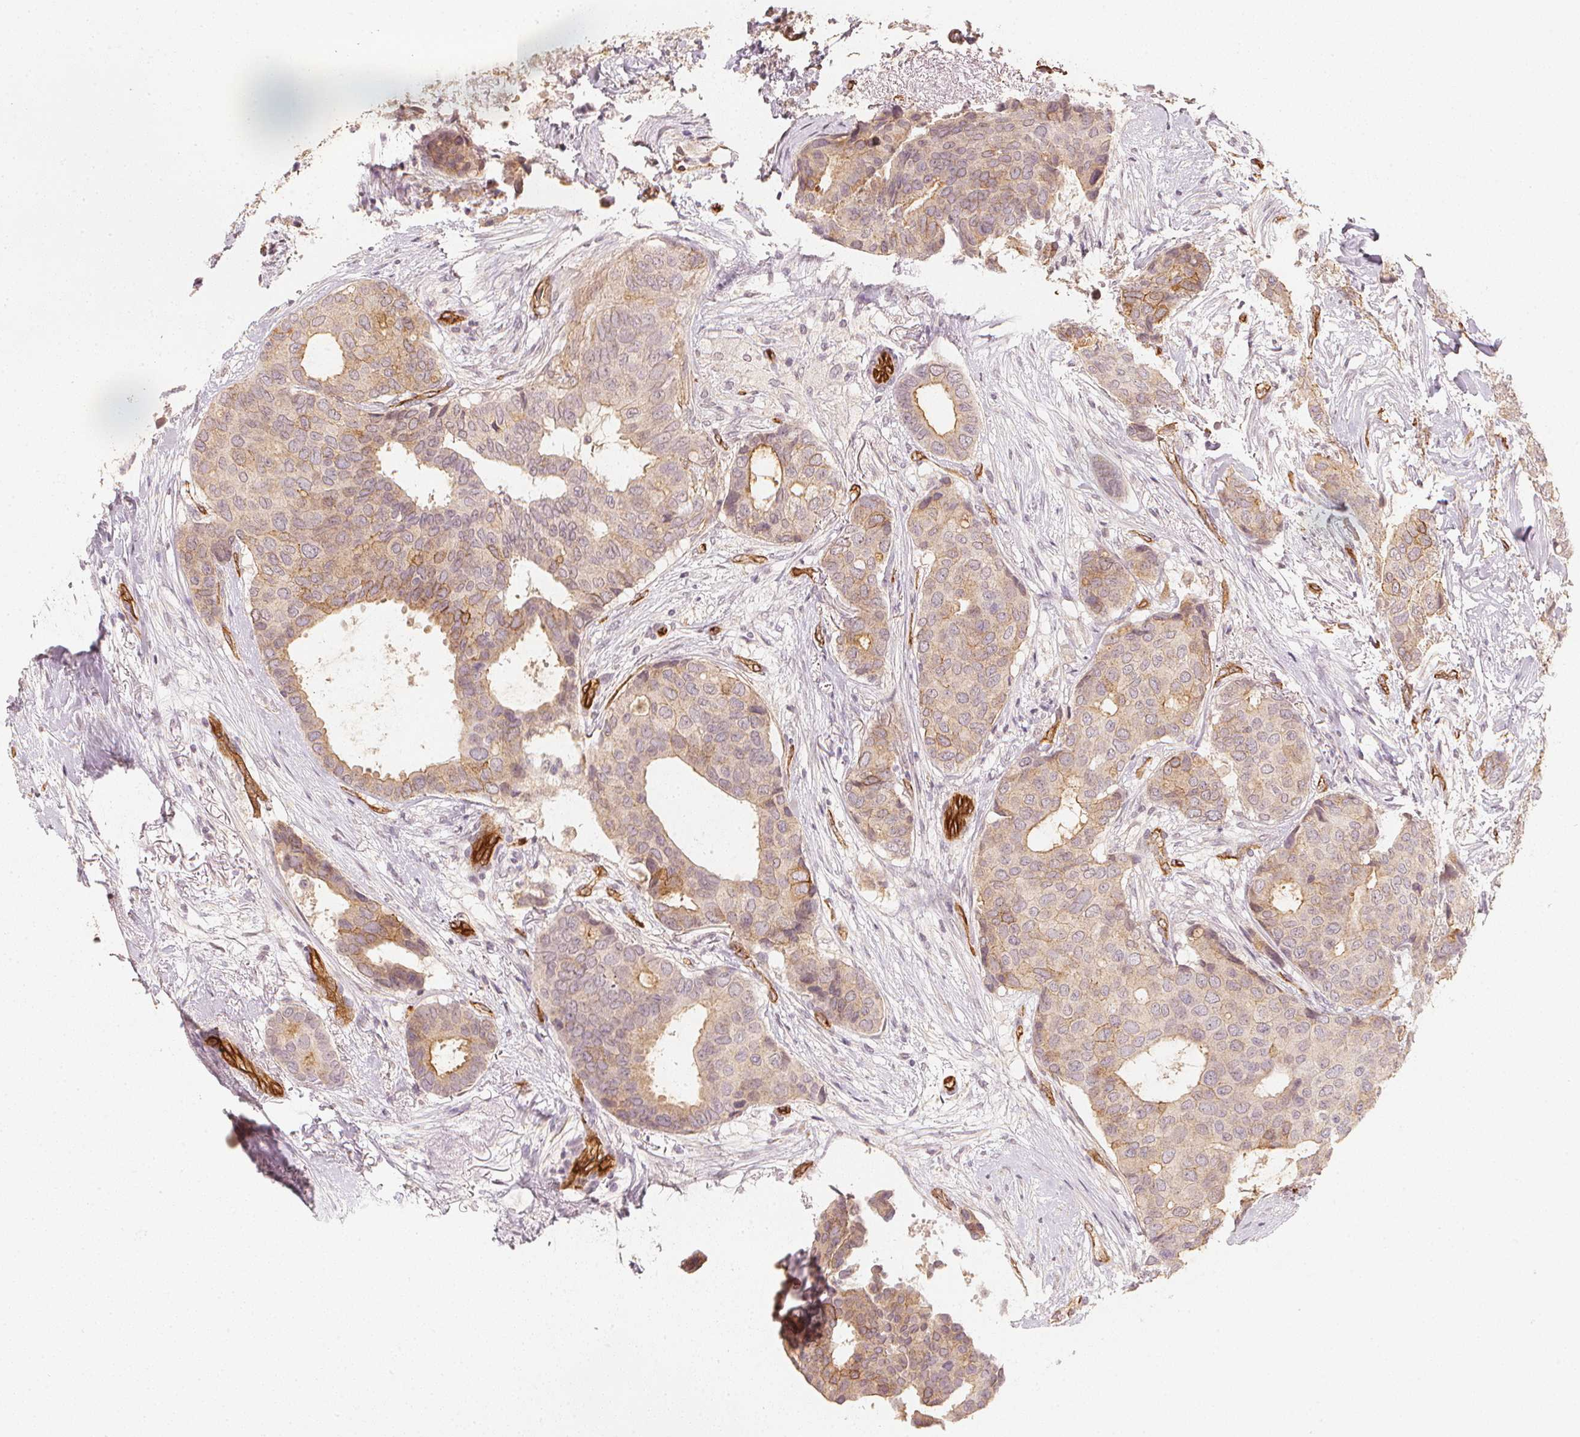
{"staining": {"intensity": "weak", "quantity": "<25%", "location": "cytoplasmic/membranous"}, "tissue": "breast cancer", "cell_type": "Tumor cells", "image_type": "cancer", "snomed": [{"axis": "morphology", "description": "Duct carcinoma"}, {"axis": "topography", "description": "Breast"}], "caption": "Tumor cells are negative for protein expression in human breast intraductal carcinoma. (Brightfield microscopy of DAB (3,3'-diaminobenzidine) immunohistochemistry (IHC) at high magnification).", "gene": "CIB1", "patient": {"sex": "female", "age": 75}}